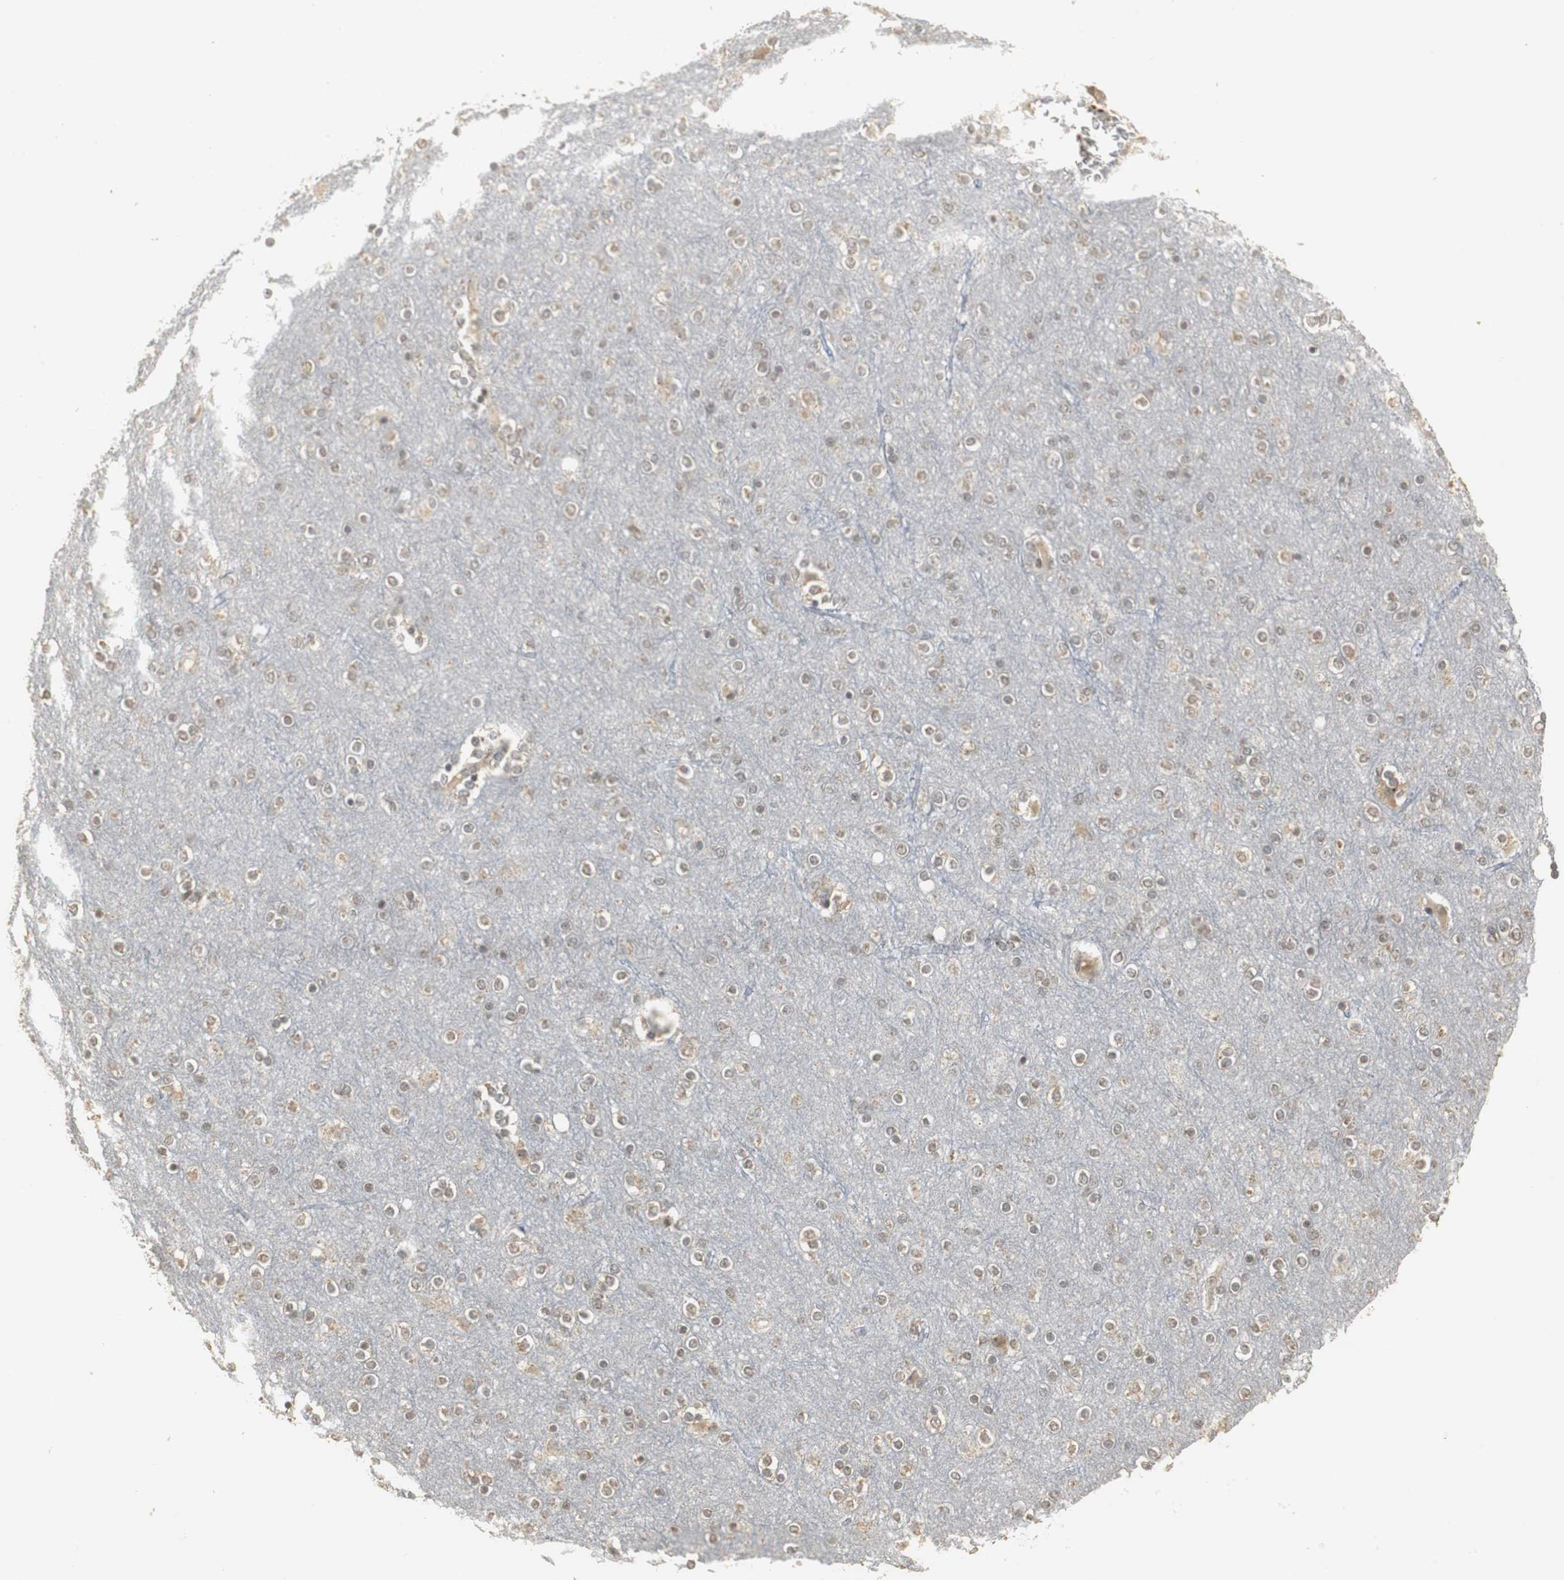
{"staining": {"intensity": "weak", "quantity": "25%-75%", "location": "cytoplasmic/membranous"}, "tissue": "cerebral cortex", "cell_type": "Endothelial cells", "image_type": "normal", "snomed": [{"axis": "morphology", "description": "Normal tissue, NOS"}, {"axis": "topography", "description": "Cerebral cortex"}], "caption": "Cerebral cortex stained with DAB (3,3'-diaminobenzidine) immunohistochemistry (IHC) displays low levels of weak cytoplasmic/membranous staining in approximately 25%-75% of endothelial cells. The protein of interest is shown in brown color, while the nuclei are stained blue.", "gene": "ELOA", "patient": {"sex": "female", "age": 54}}